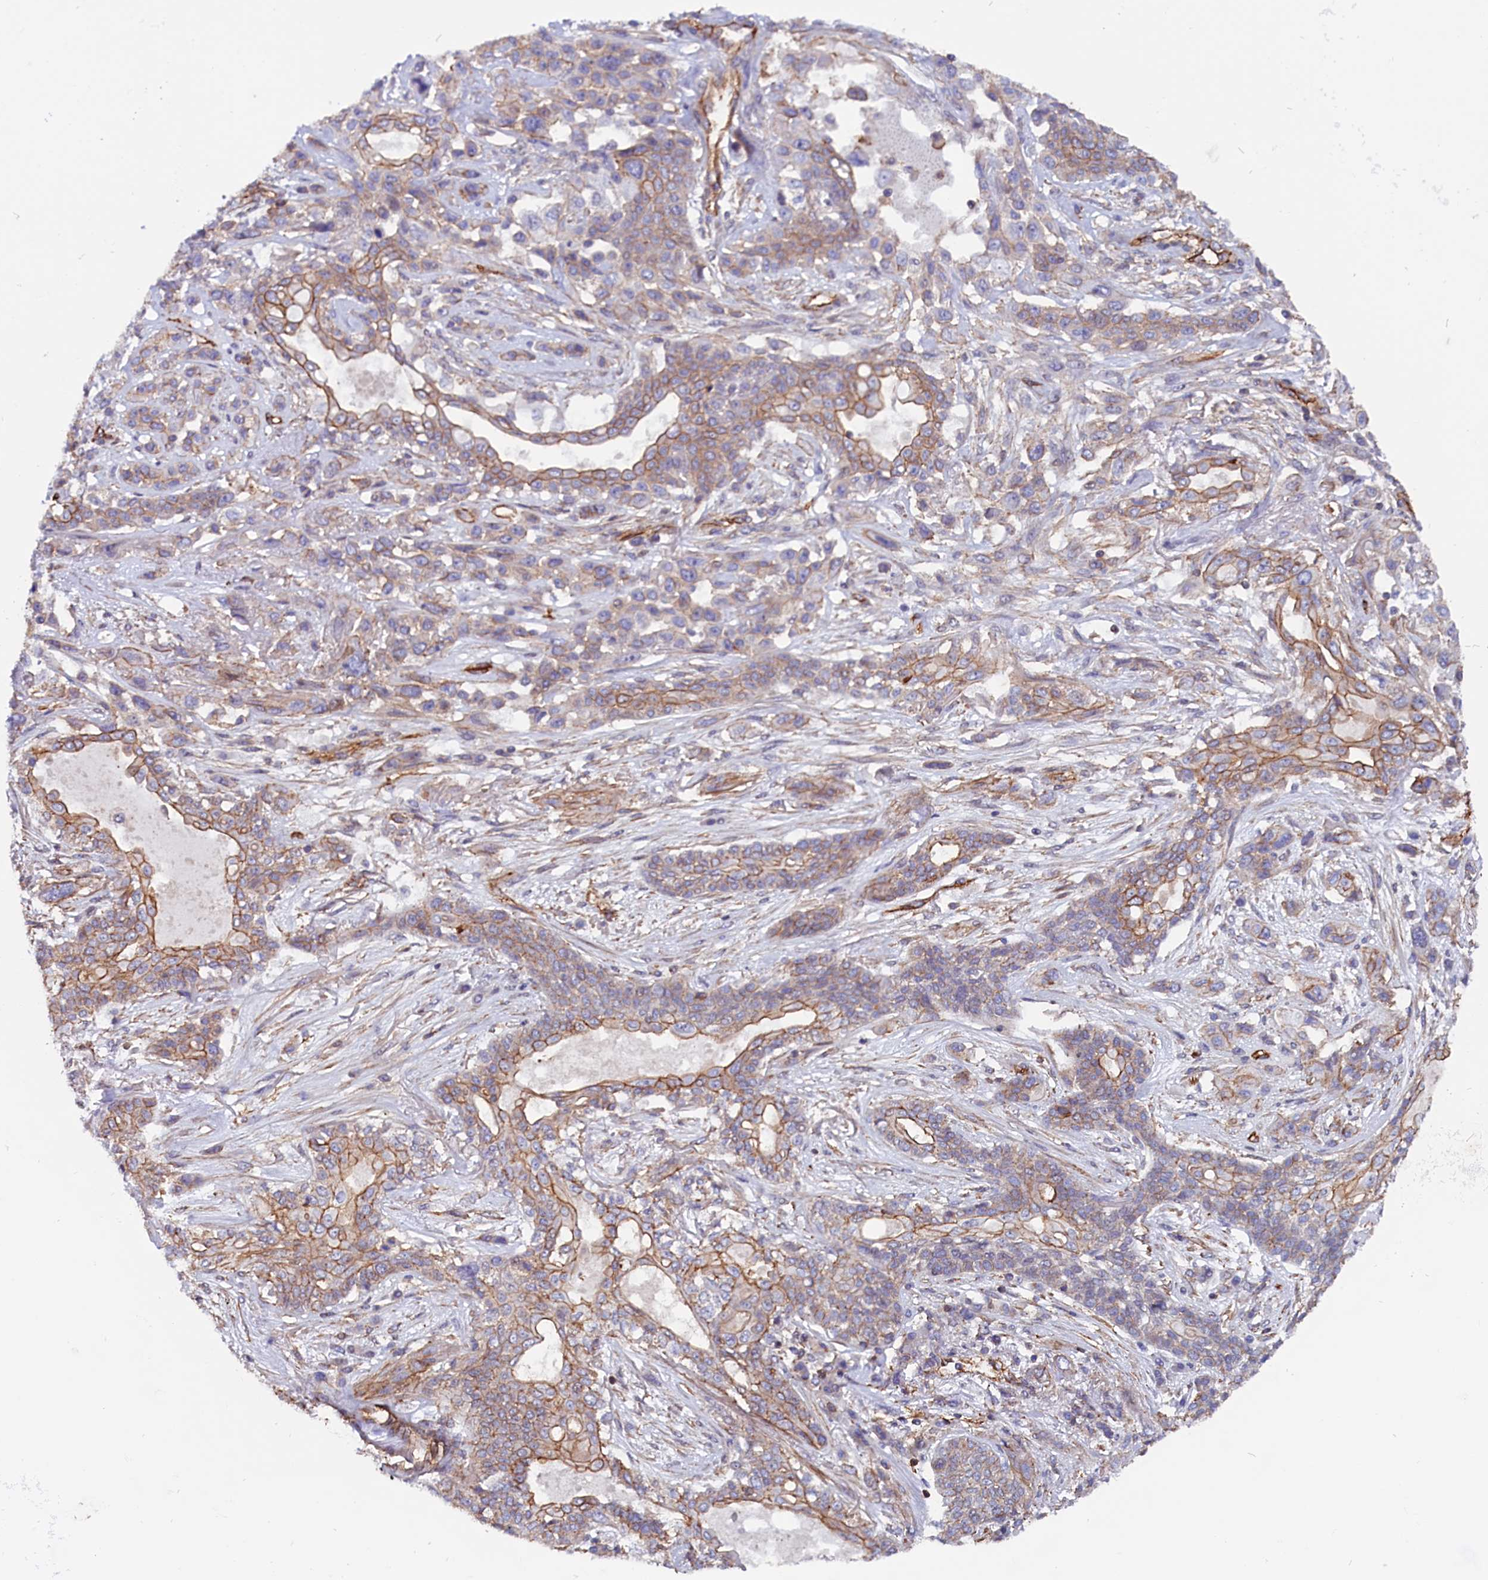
{"staining": {"intensity": "moderate", "quantity": "<25%", "location": "cytoplasmic/membranous"}, "tissue": "lung cancer", "cell_type": "Tumor cells", "image_type": "cancer", "snomed": [{"axis": "morphology", "description": "Squamous cell carcinoma, NOS"}, {"axis": "topography", "description": "Lung"}], "caption": "Lung cancer (squamous cell carcinoma) was stained to show a protein in brown. There is low levels of moderate cytoplasmic/membranous expression in approximately <25% of tumor cells. (Stains: DAB in brown, nuclei in blue, Microscopy: brightfield microscopy at high magnification).", "gene": "ZNF749", "patient": {"sex": "female", "age": 70}}